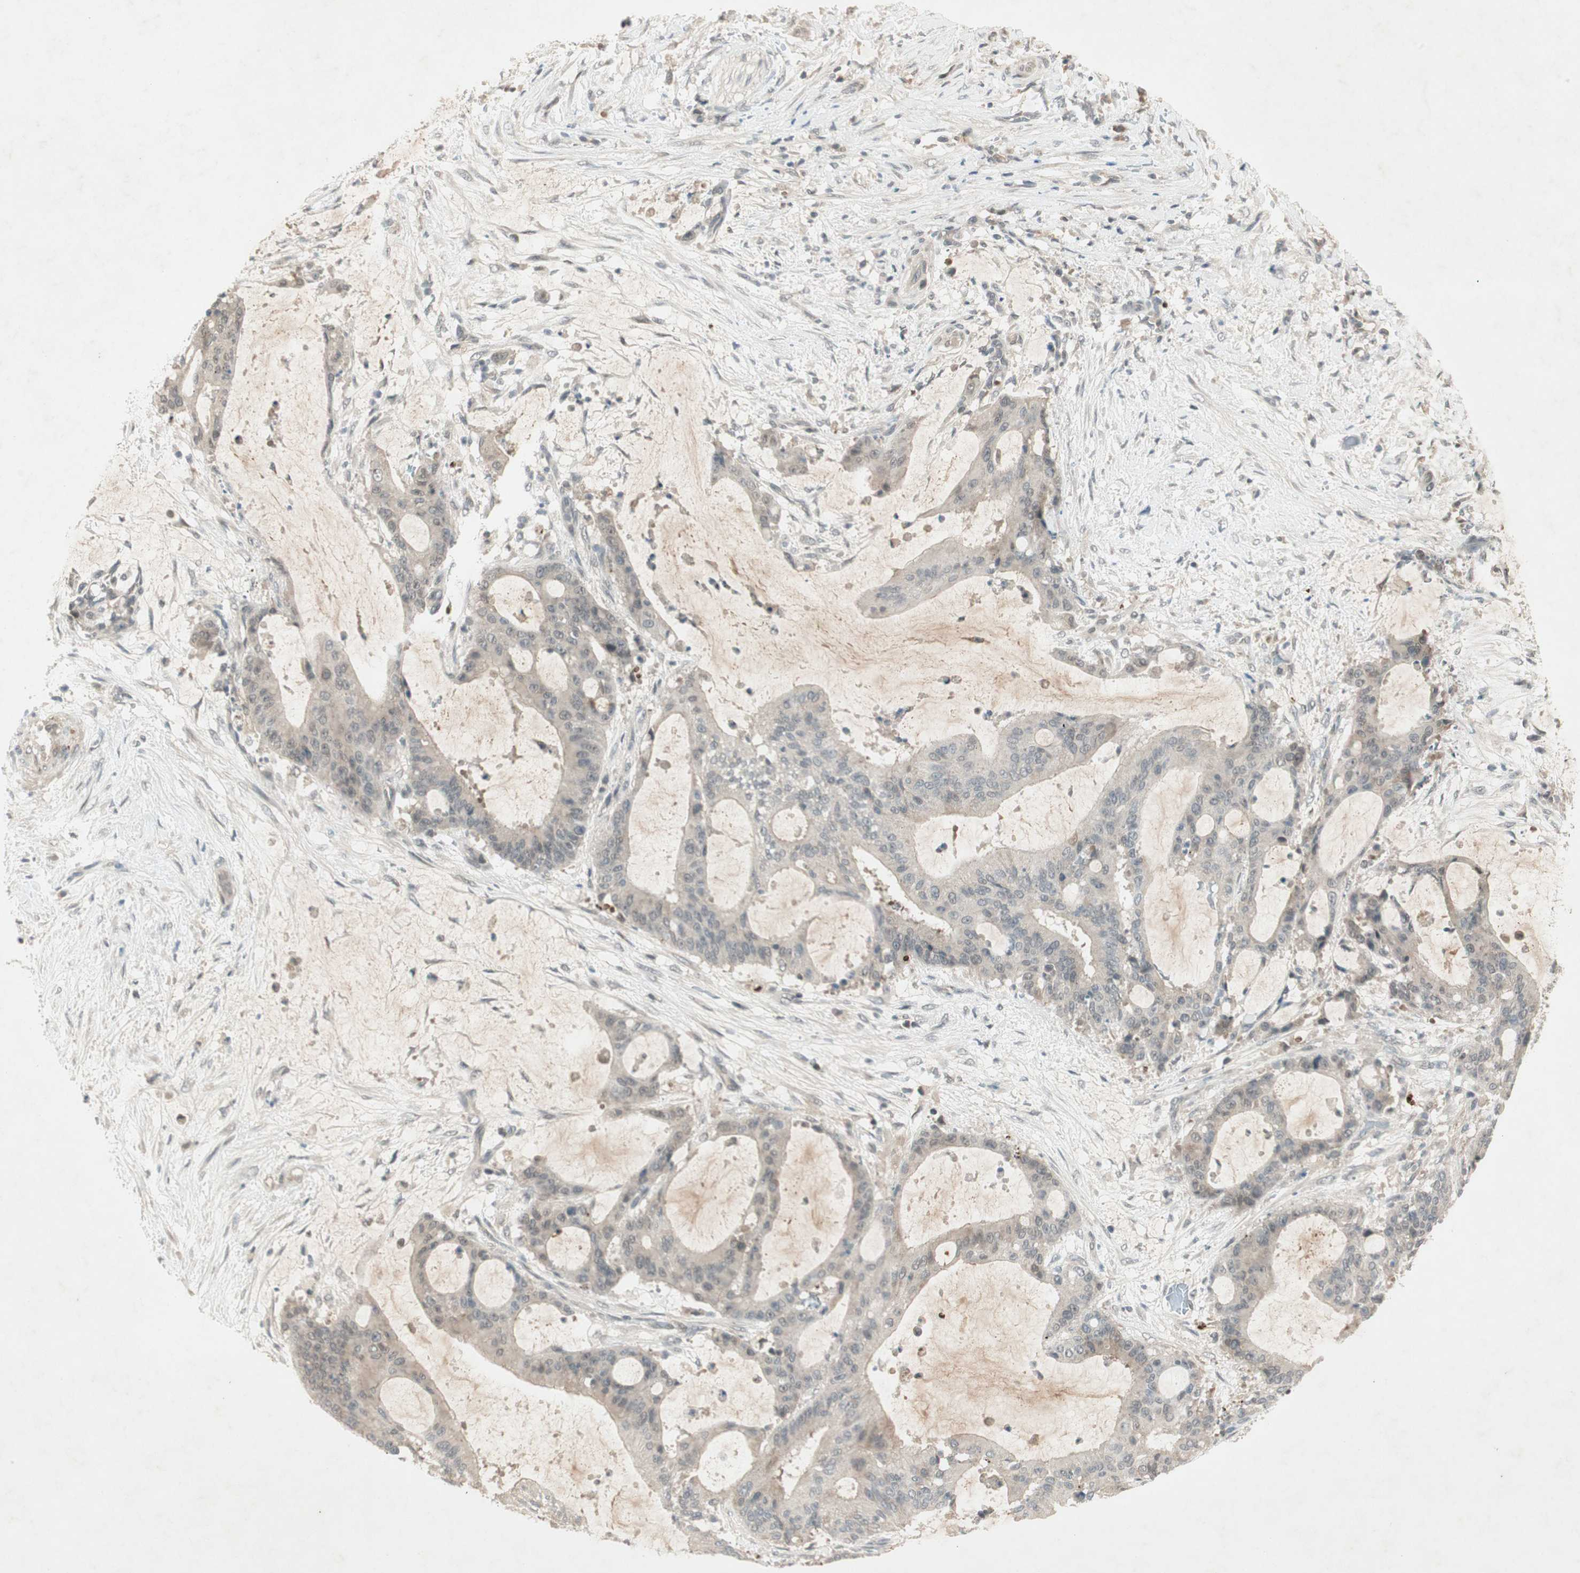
{"staining": {"intensity": "negative", "quantity": "none", "location": "none"}, "tissue": "liver cancer", "cell_type": "Tumor cells", "image_type": "cancer", "snomed": [{"axis": "morphology", "description": "Cholangiocarcinoma"}, {"axis": "topography", "description": "Liver"}], "caption": "Immunohistochemistry (IHC) image of neoplastic tissue: liver cholangiocarcinoma stained with DAB exhibits no significant protein staining in tumor cells.", "gene": "RNGTT", "patient": {"sex": "female", "age": 73}}